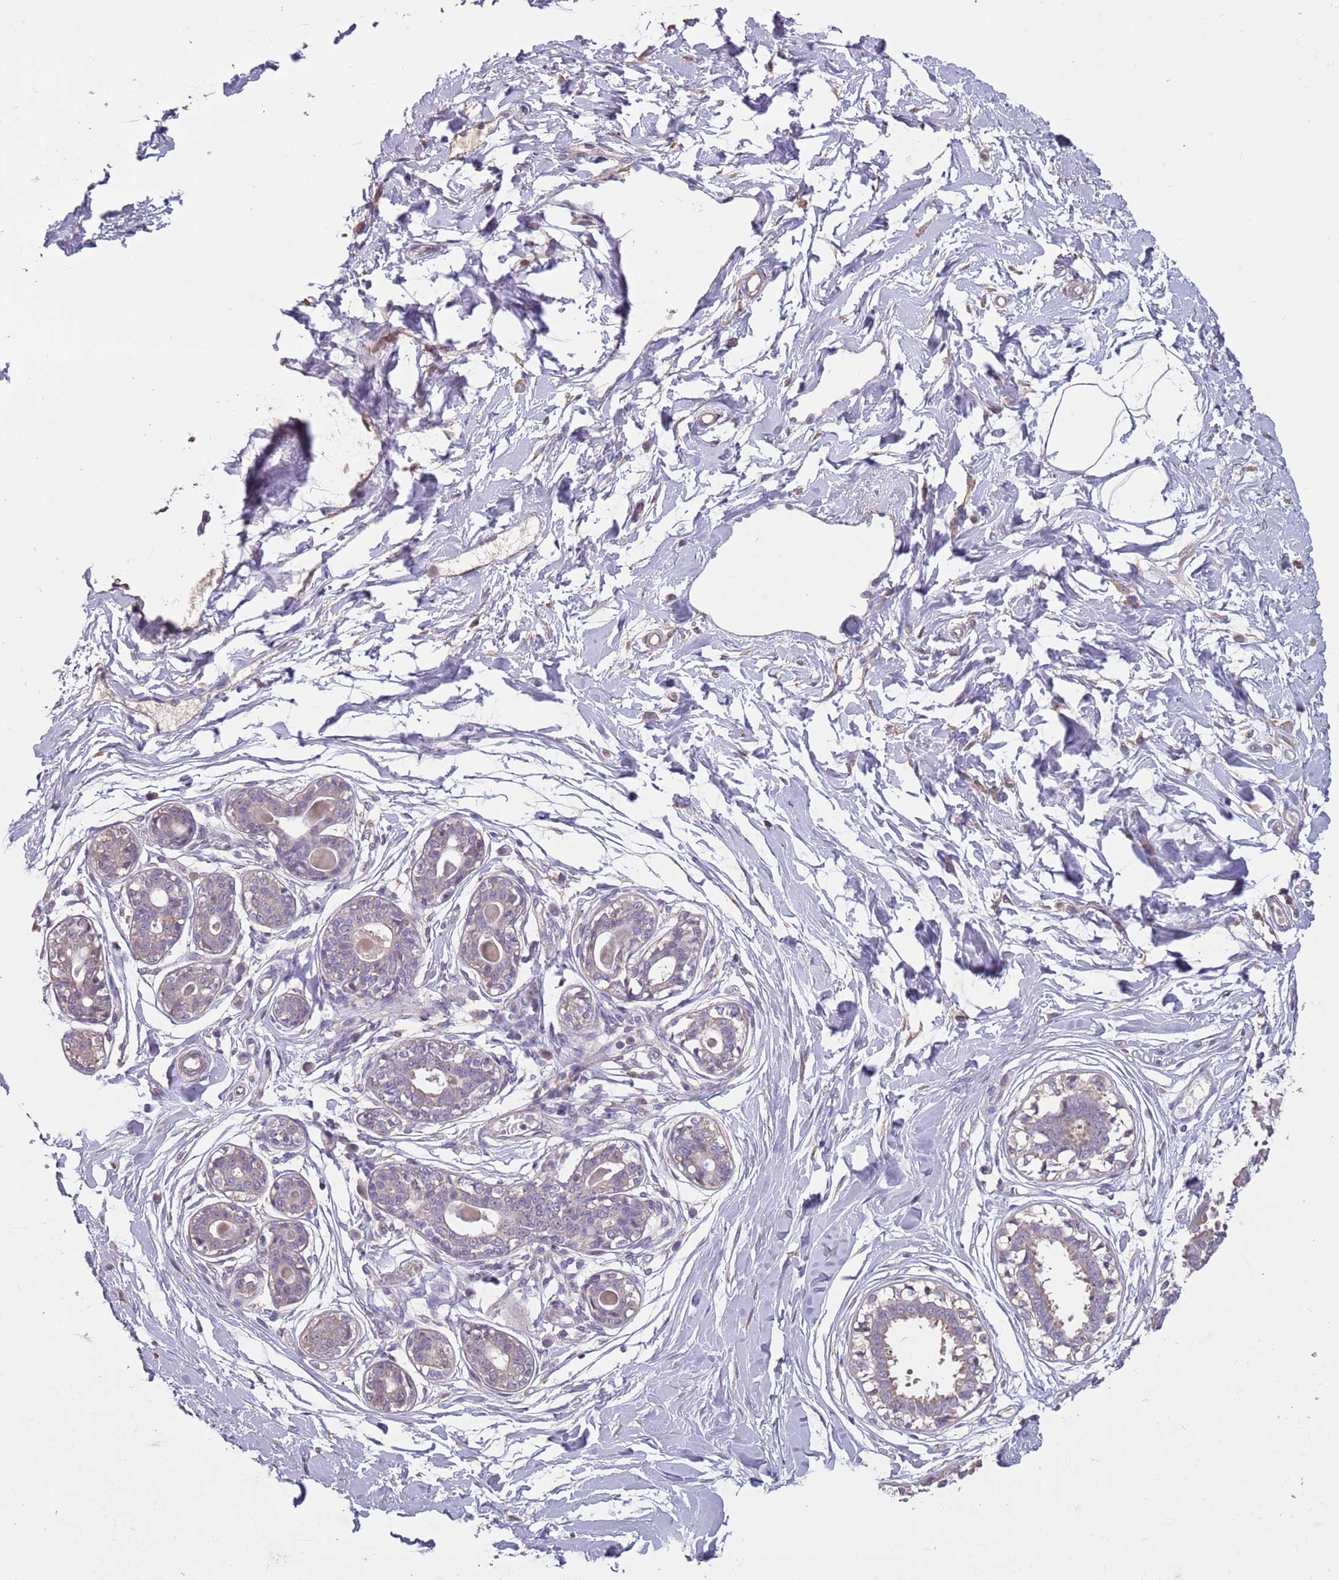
{"staining": {"intensity": "negative", "quantity": "none", "location": "none"}, "tissue": "breast", "cell_type": "Adipocytes", "image_type": "normal", "snomed": [{"axis": "morphology", "description": "Normal tissue, NOS"}, {"axis": "topography", "description": "Breast"}], "caption": "DAB immunohistochemical staining of unremarkable breast demonstrates no significant staining in adipocytes.", "gene": "MBD3L1", "patient": {"sex": "female", "age": 45}}